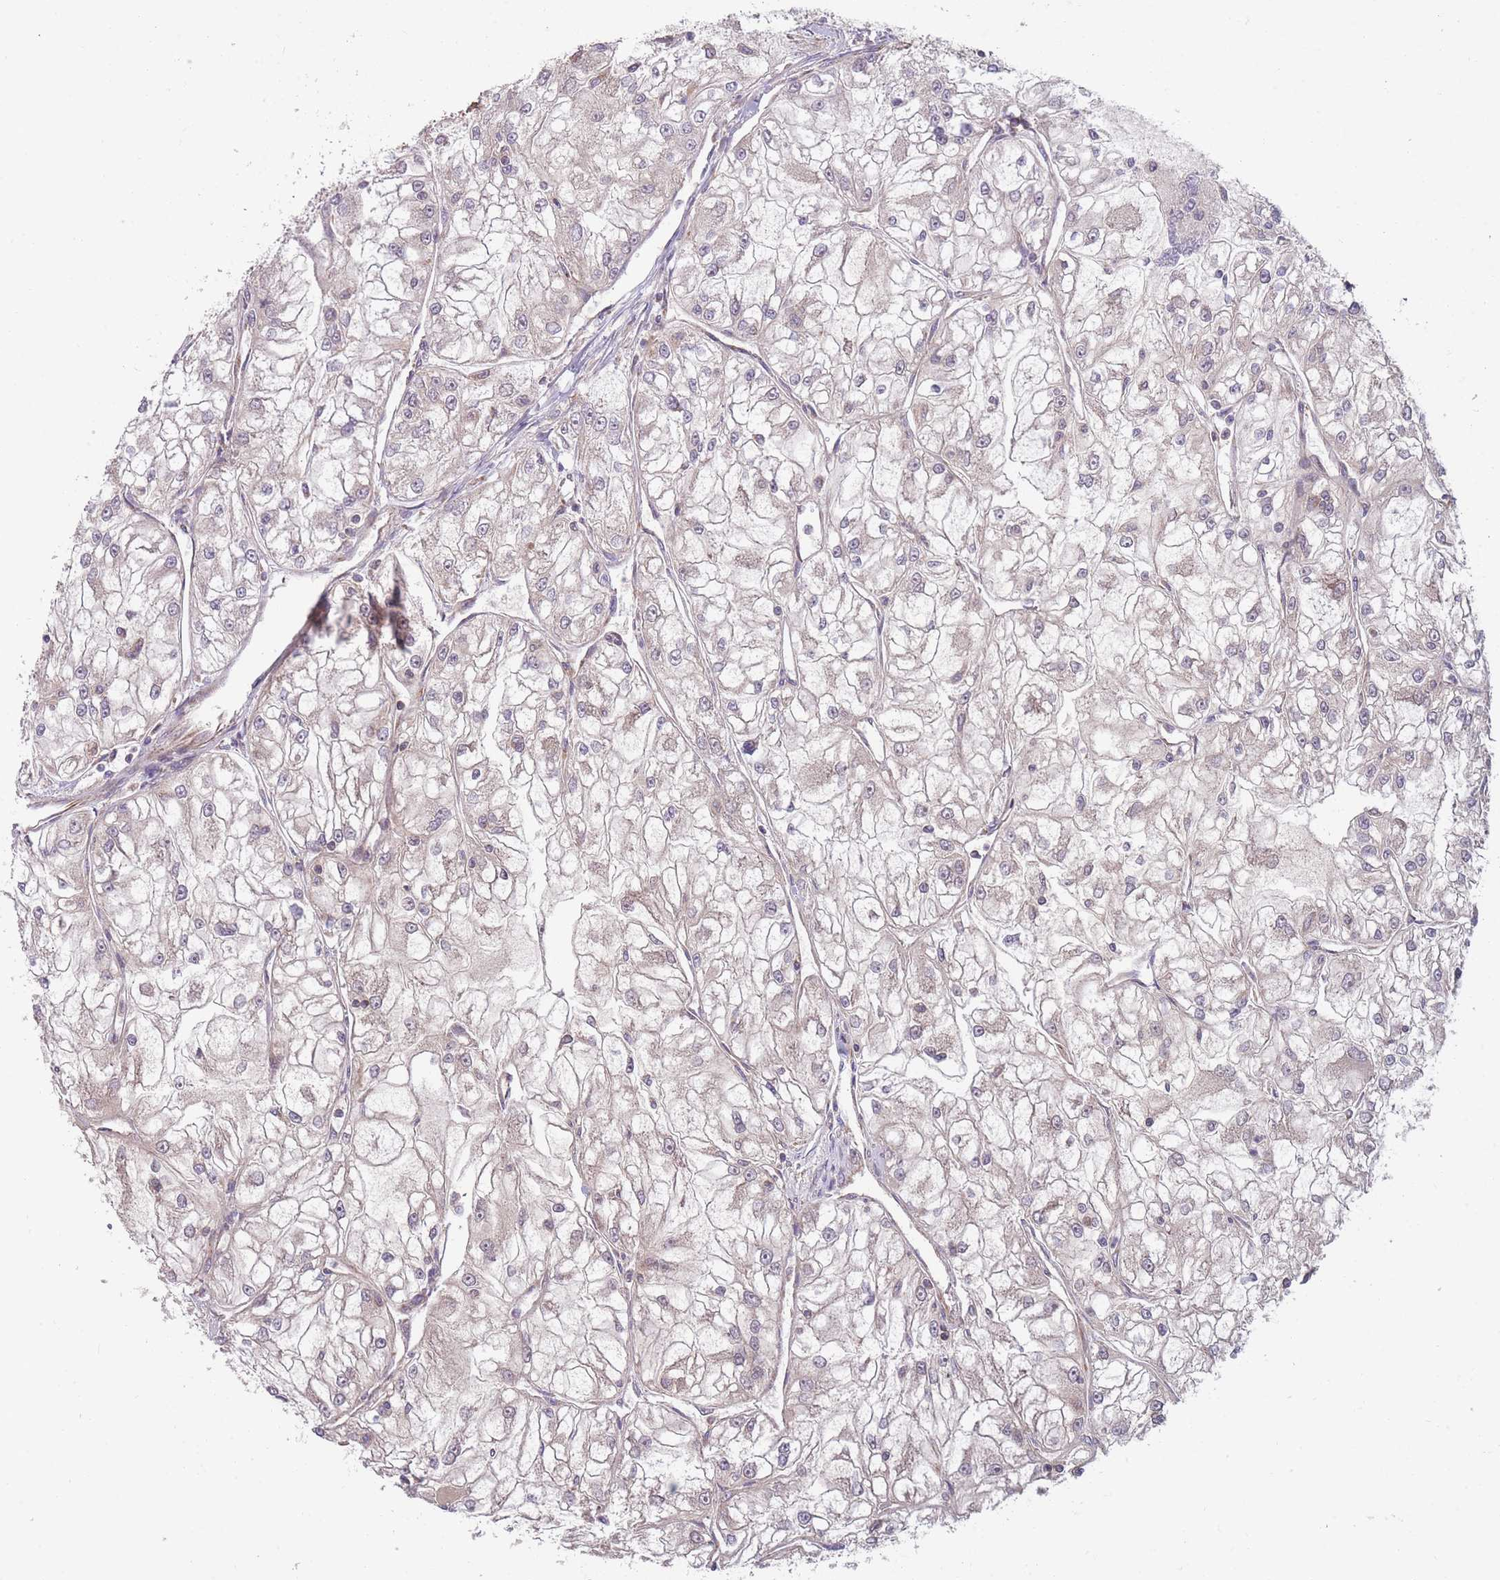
{"staining": {"intensity": "negative", "quantity": "none", "location": "none"}, "tissue": "renal cancer", "cell_type": "Tumor cells", "image_type": "cancer", "snomed": [{"axis": "morphology", "description": "Adenocarcinoma, NOS"}, {"axis": "topography", "description": "Kidney"}], "caption": "This is an immunohistochemistry image of human renal adenocarcinoma. There is no expression in tumor cells.", "gene": "NDUFA9", "patient": {"sex": "female", "age": 72}}